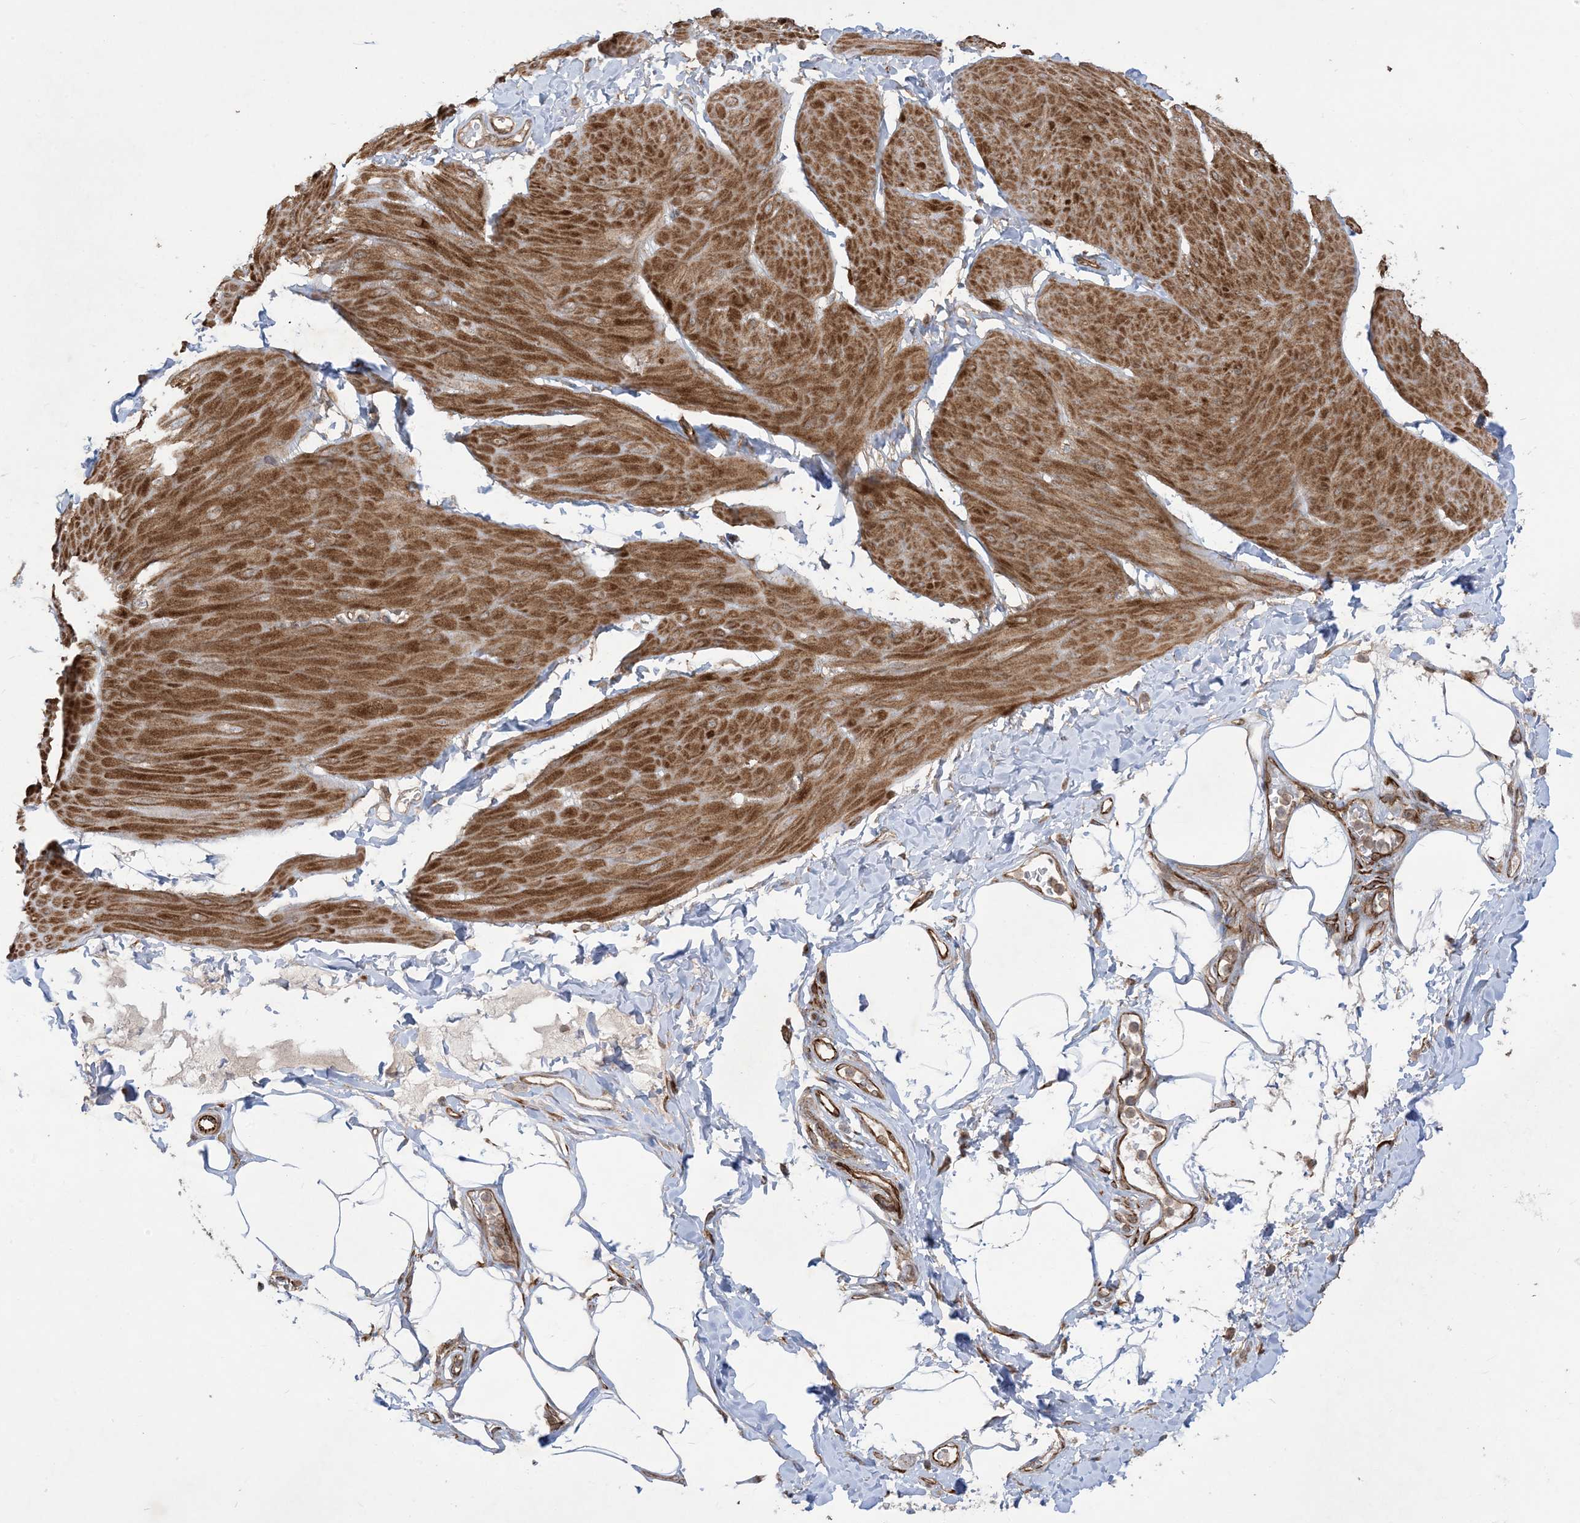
{"staining": {"intensity": "moderate", "quantity": ">75%", "location": "cytoplasmic/membranous"}, "tissue": "smooth muscle", "cell_type": "Smooth muscle cells", "image_type": "normal", "snomed": [{"axis": "morphology", "description": "Urothelial carcinoma, High grade"}, {"axis": "topography", "description": "Urinary bladder"}], "caption": "Immunohistochemistry (IHC) of normal human smooth muscle demonstrates medium levels of moderate cytoplasmic/membranous expression in approximately >75% of smooth muscle cells.", "gene": "SOGA3", "patient": {"sex": "male", "age": 46}}